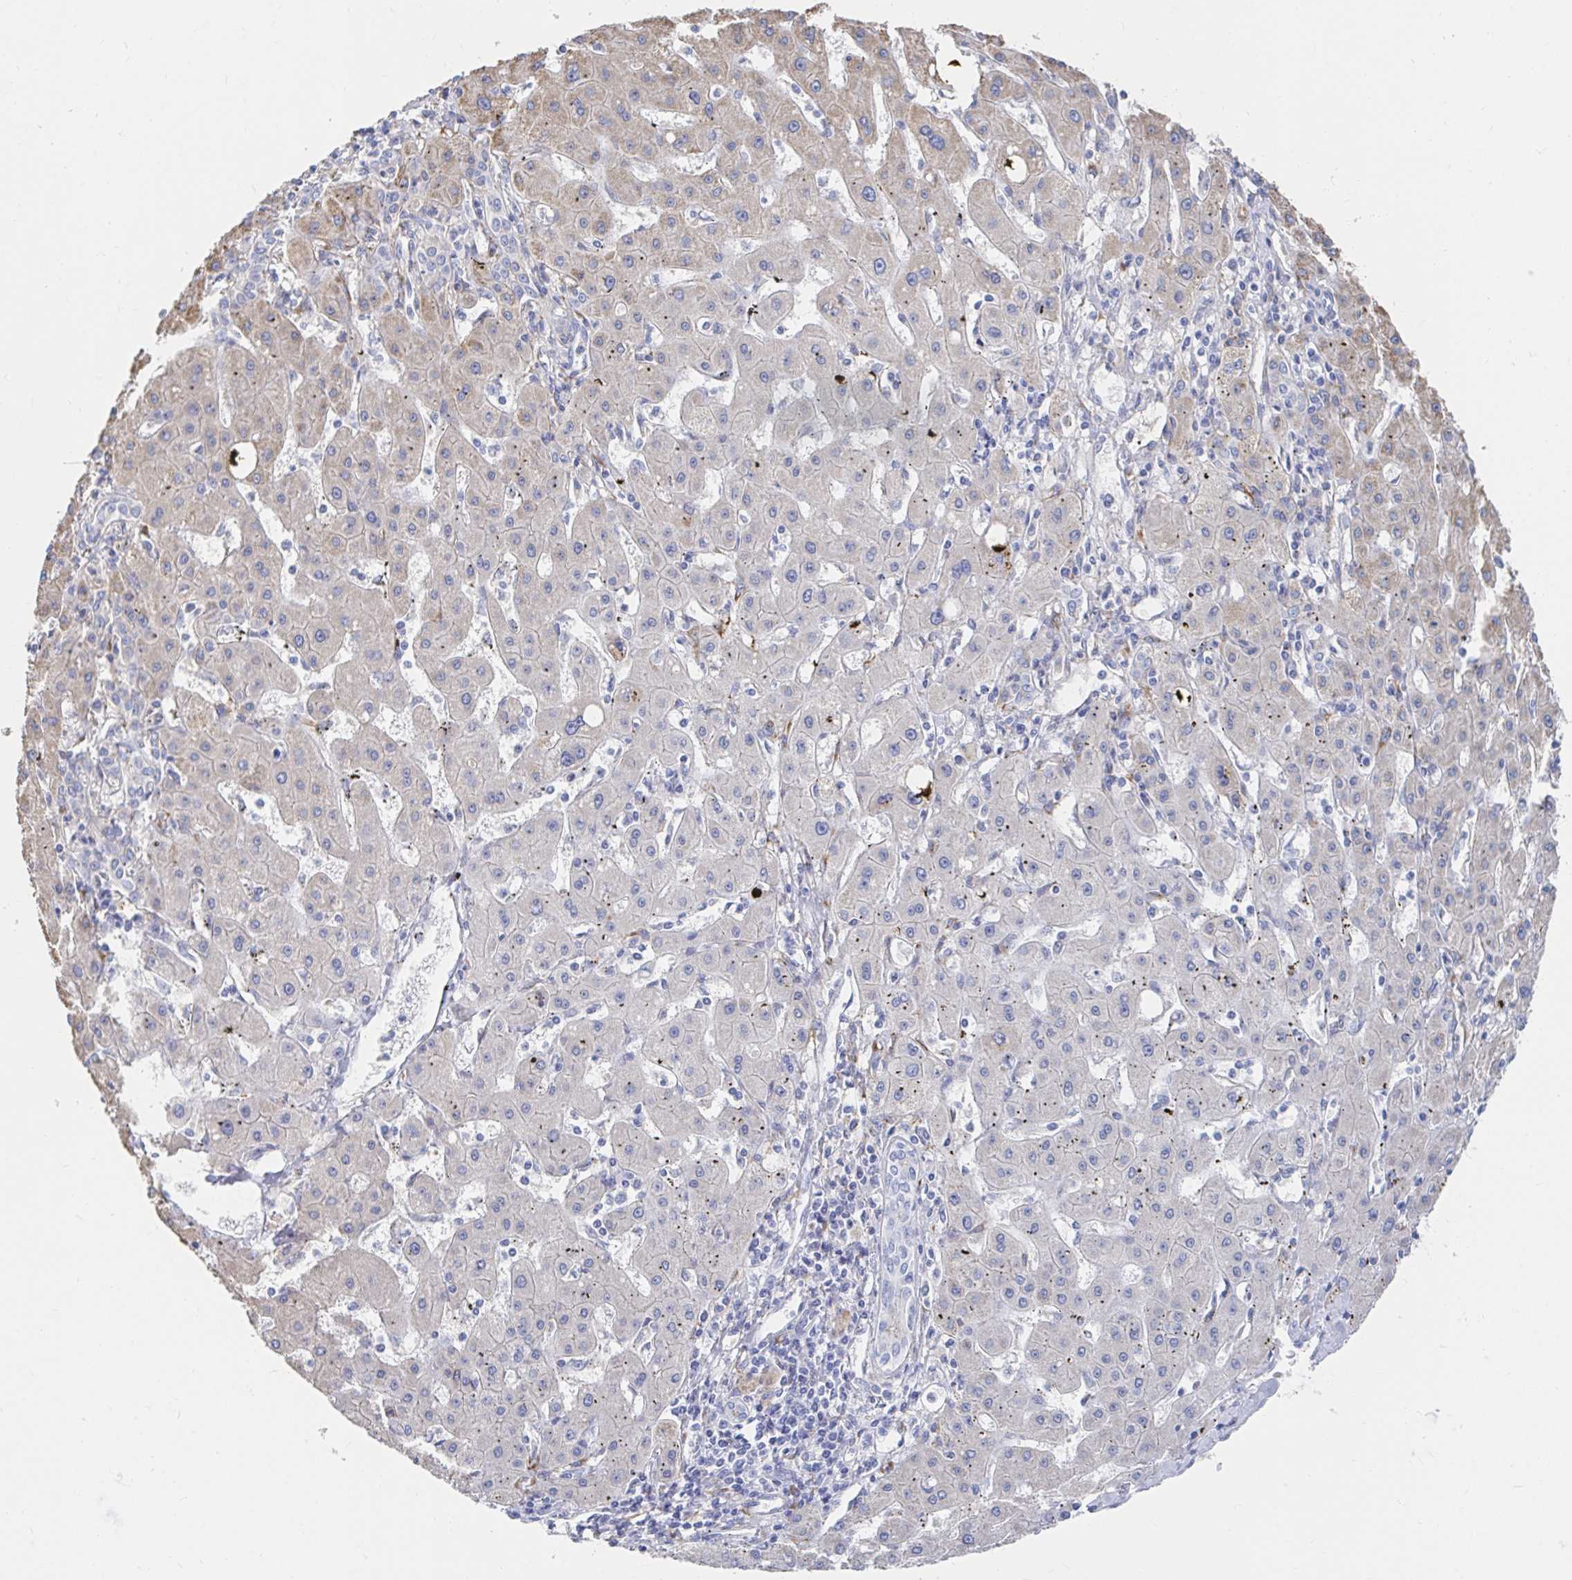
{"staining": {"intensity": "negative", "quantity": "none", "location": "none"}, "tissue": "liver cancer", "cell_type": "Tumor cells", "image_type": "cancer", "snomed": [{"axis": "morphology", "description": "Carcinoma, Hepatocellular, NOS"}, {"axis": "topography", "description": "Liver"}], "caption": "The photomicrograph displays no significant expression in tumor cells of liver cancer (hepatocellular carcinoma).", "gene": "LAMC3", "patient": {"sex": "male", "age": 72}}